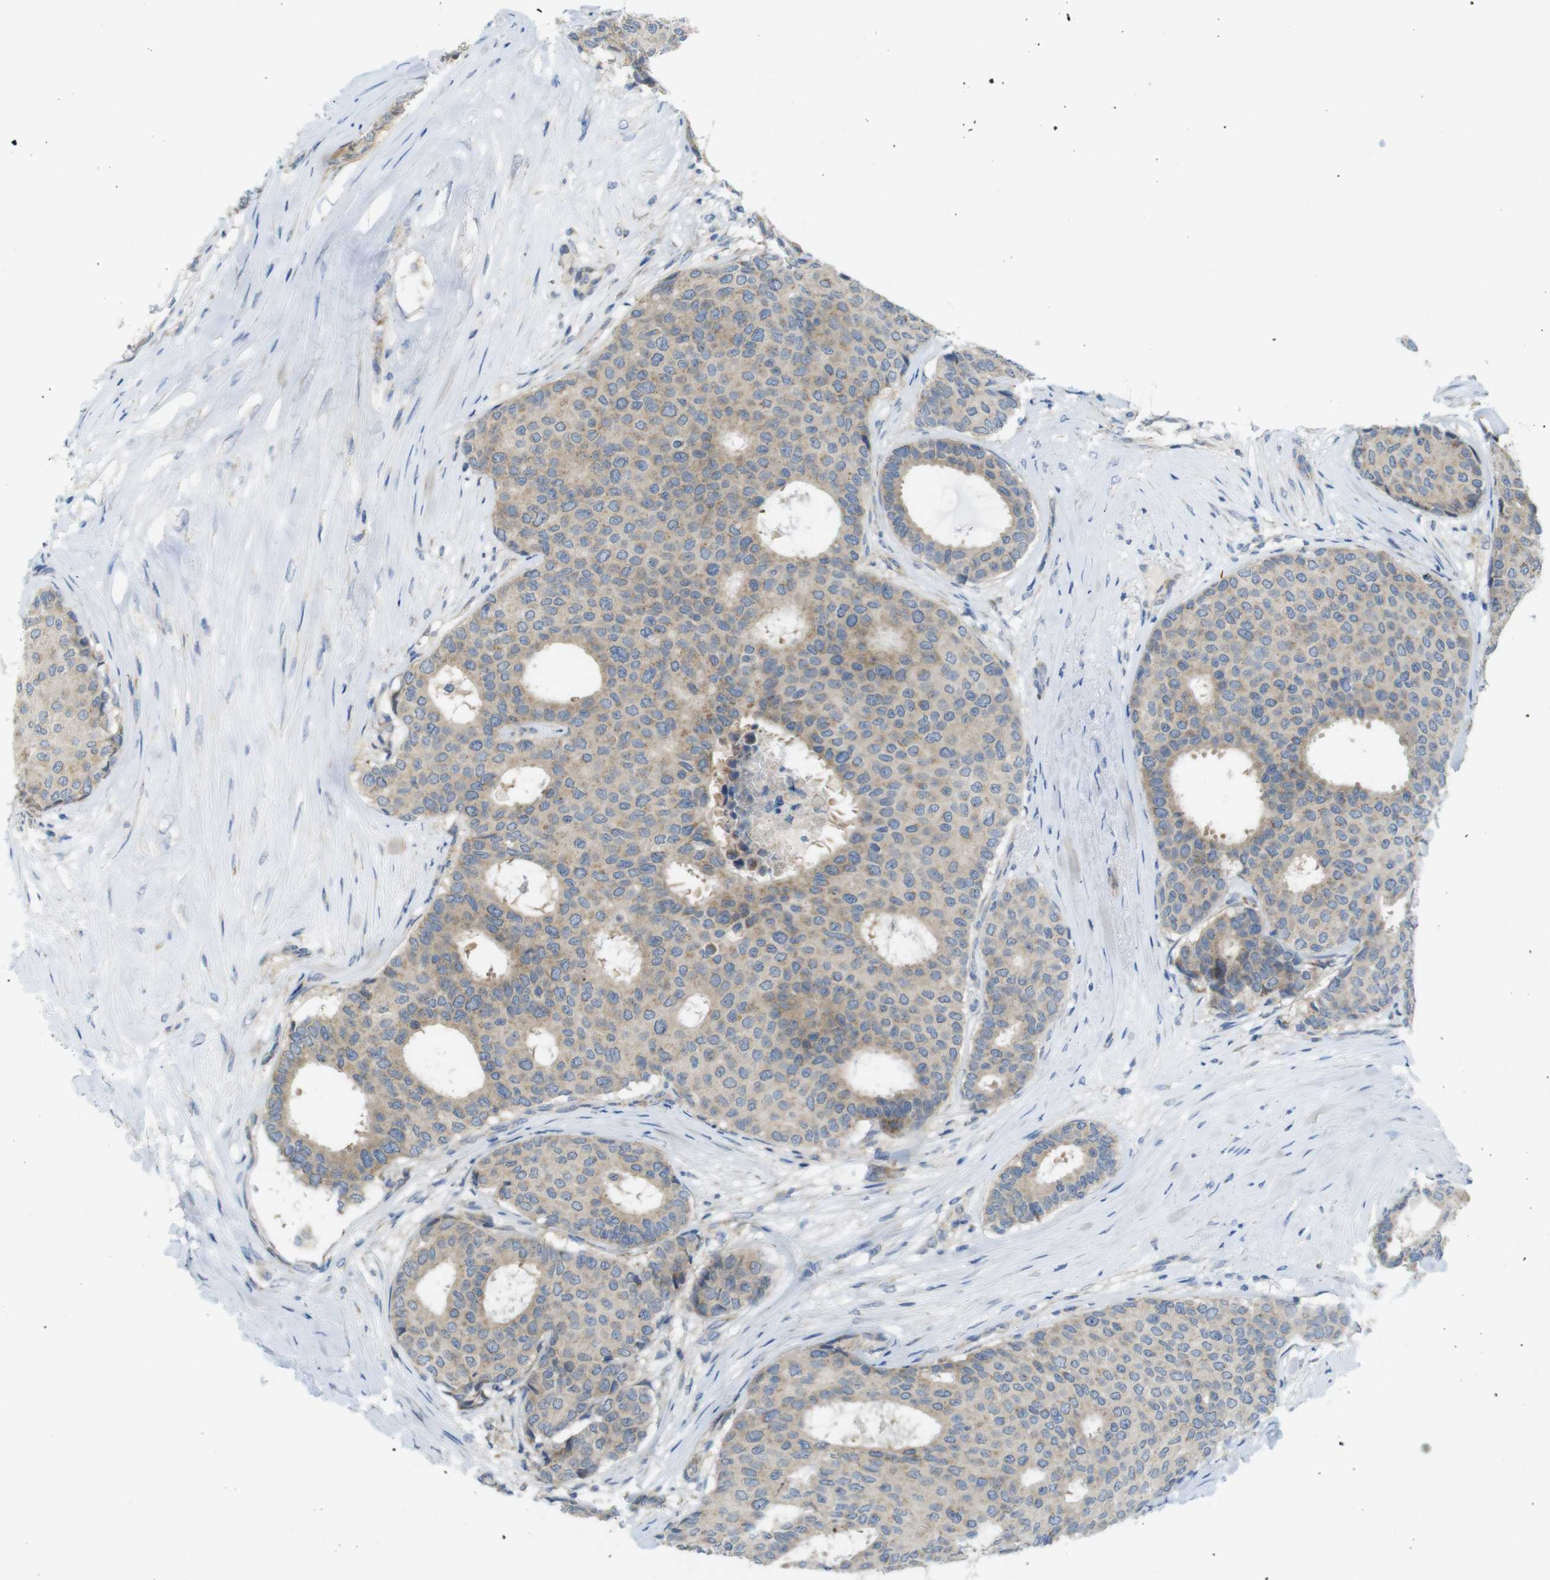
{"staining": {"intensity": "weak", "quantity": ">75%", "location": "cytoplasmic/membranous"}, "tissue": "breast cancer", "cell_type": "Tumor cells", "image_type": "cancer", "snomed": [{"axis": "morphology", "description": "Duct carcinoma"}, {"axis": "topography", "description": "Breast"}], "caption": "Tumor cells display weak cytoplasmic/membranous staining in approximately >75% of cells in breast infiltrating ductal carcinoma.", "gene": "MARCHF1", "patient": {"sex": "female", "age": 75}}